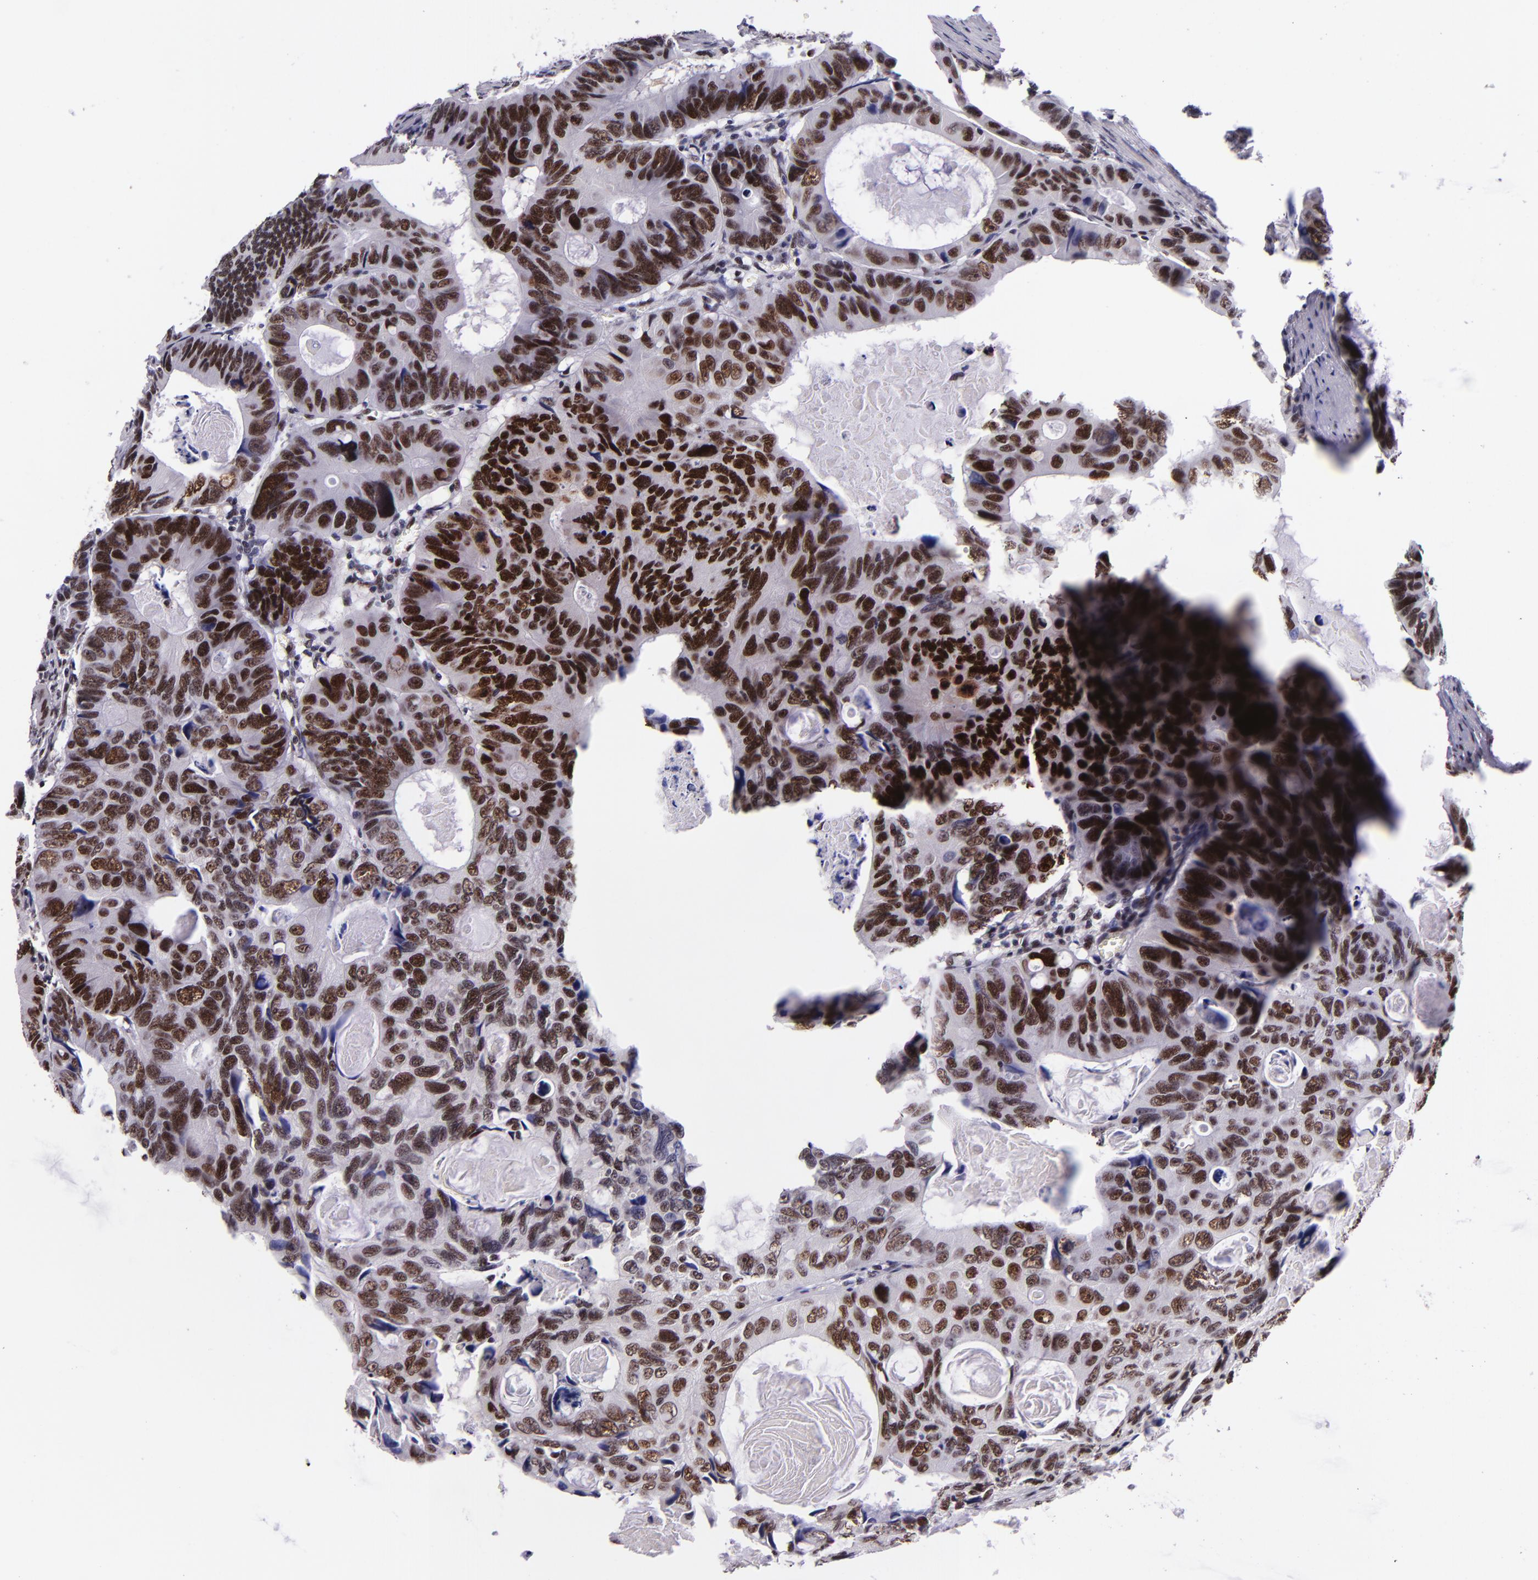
{"staining": {"intensity": "strong", "quantity": ">75%", "location": "nuclear"}, "tissue": "colorectal cancer", "cell_type": "Tumor cells", "image_type": "cancer", "snomed": [{"axis": "morphology", "description": "Adenocarcinoma, NOS"}, {"axis": "topography", "description": "Colon"}], "caption": "A high amount of strong nuclear staining is present in approximately >75% of tumor cells in colorectal cancer tissue. The staining was performed using DAB (3,3'-diaminobenzidine) to visualize the protein expression in brown, while the nuclei were stained in blue with hematoxylin (Magnification: 20x).", "gene": "GPKOW", "patient": {"sex": "female", "age": 55}}